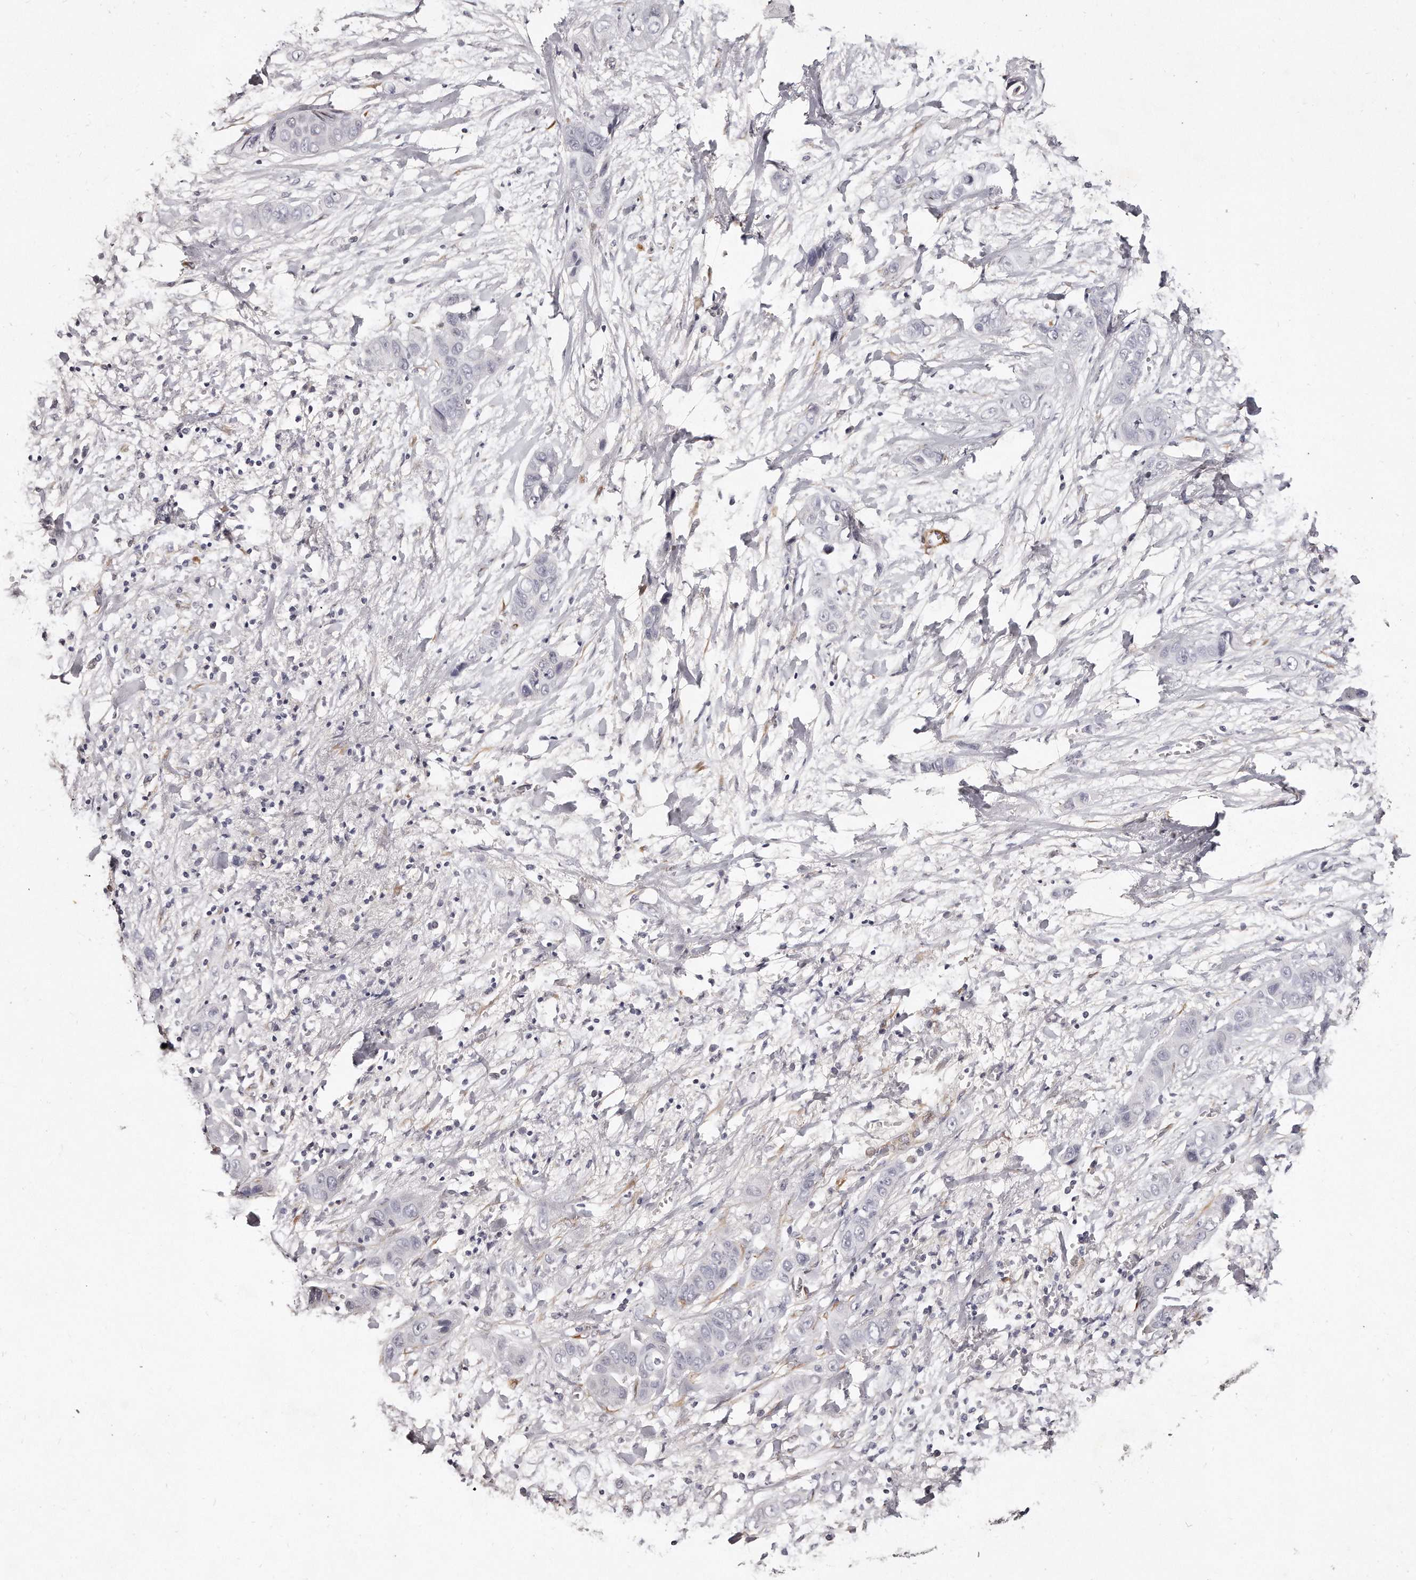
{"staining": {"intensity": "negative", "quantity": "none", "location": "none"}, "tissue": "liver cancer", "cell_type": "Tumor cells", "image_type": "cancer", "snomed": [{"axis": "morphology", "description": "Cholangiocarcinoma"}, {"axis": "topography", "description": "Liver"}], "caption": "This is an immunohistochemistry (IHC) image of human liver cancer (cholangiocarcinoma). There is no positivity in tumor cells.", "gene": "LMOD1", "patient": {"sex": "female", "age": 52}}